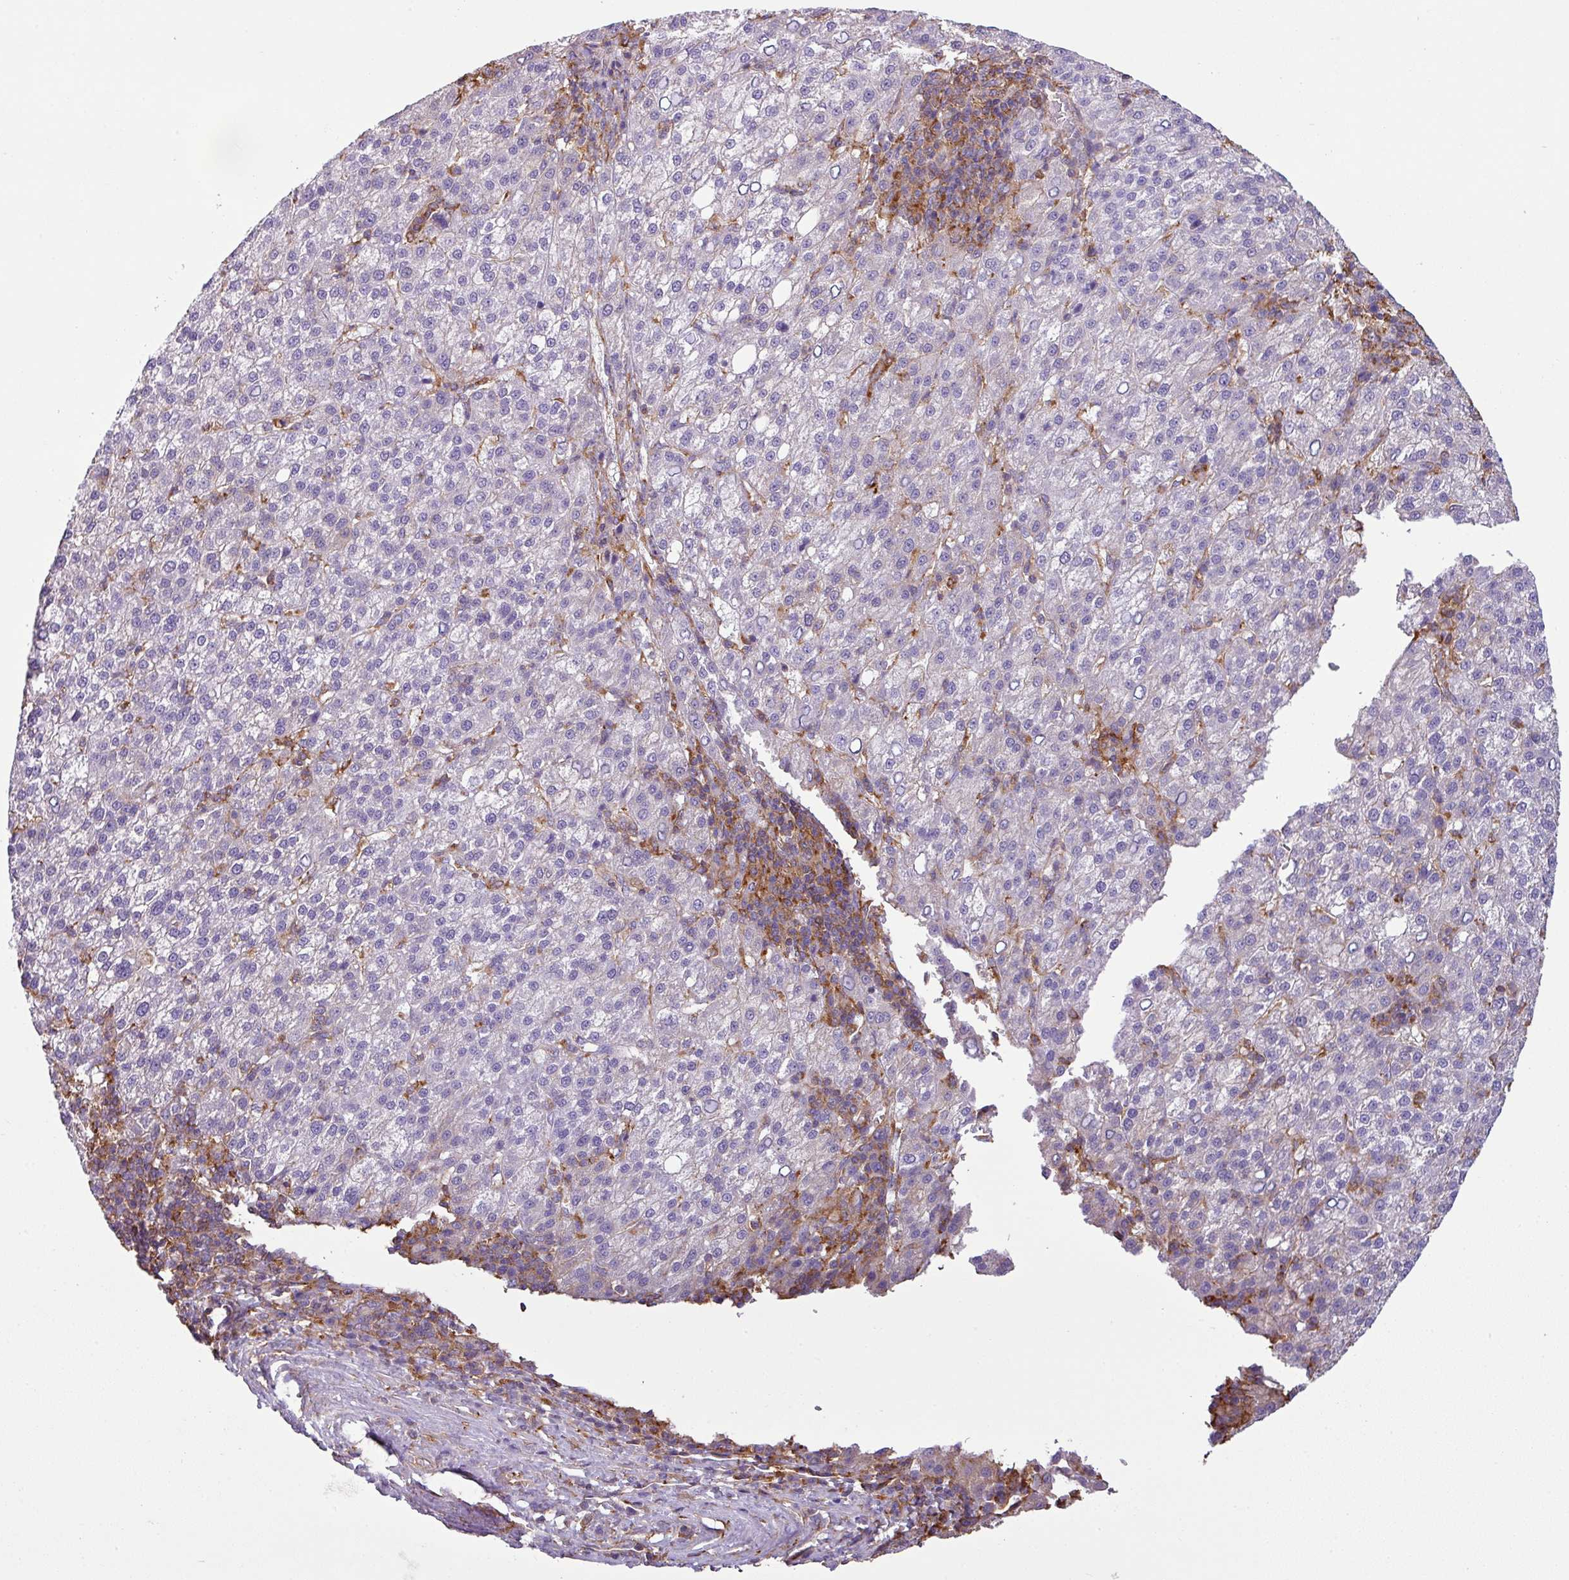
{"staining": {"intensity": "negative", "quantity": "none", "location": "none"}, "tissue": "liver cancer", "cell_type": "Tumor cells", "image_type": "cancer", "snomed": [{"axis": "morphology", "description": "Carcinoma, Hepatocellular, NOS"}, {"axis": "topography", "description": "Liver"}], "caption": "There is no significant expression in tumor cells of hepatocellular carcinoma (liver).", "gene": "XNDC1N", "patient": {"sex": "female", "age": 58}}